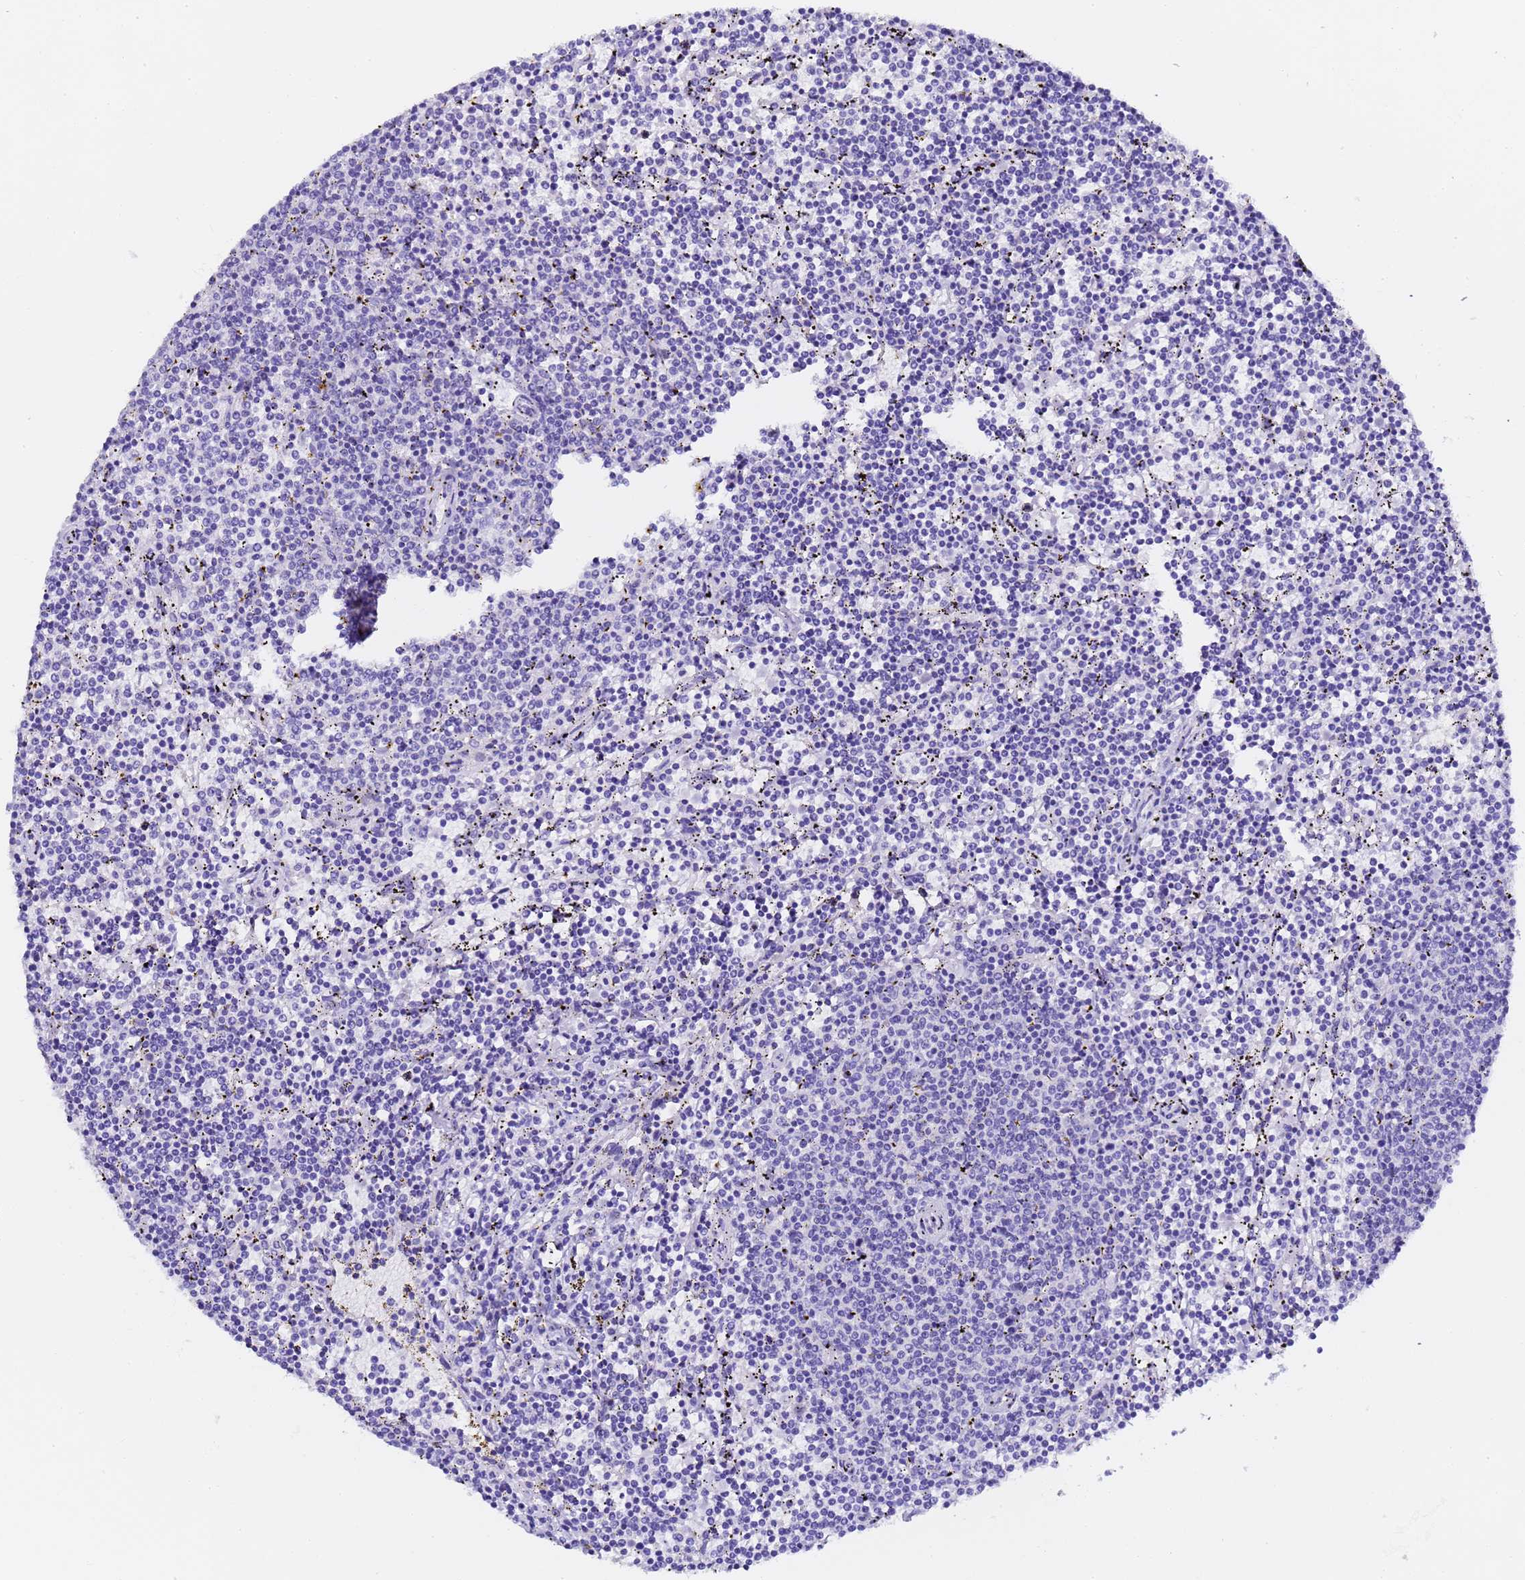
{"staining": {"intensity": "negative", "quantity": "none", "location": "none"}, "tissue": "lymphoma", "cell_type": "Tumor cells", "image_type": "cancer", "snomed": [{"axis": "morphology", "description": "Malignant lymphoma, non-Hodgkin's type, Low grade"}, {"axis": "topography", "description": "Spleen"}], "caption": "This micrograph is of lymphoma stained with immunohistochemistry (IHC) to label a protein in brown with the nuclei are counter-stained blue. There is no staining in tumor cells.", "gene": "GABRA1", "patient": {"sex": "female", "age": 50}}